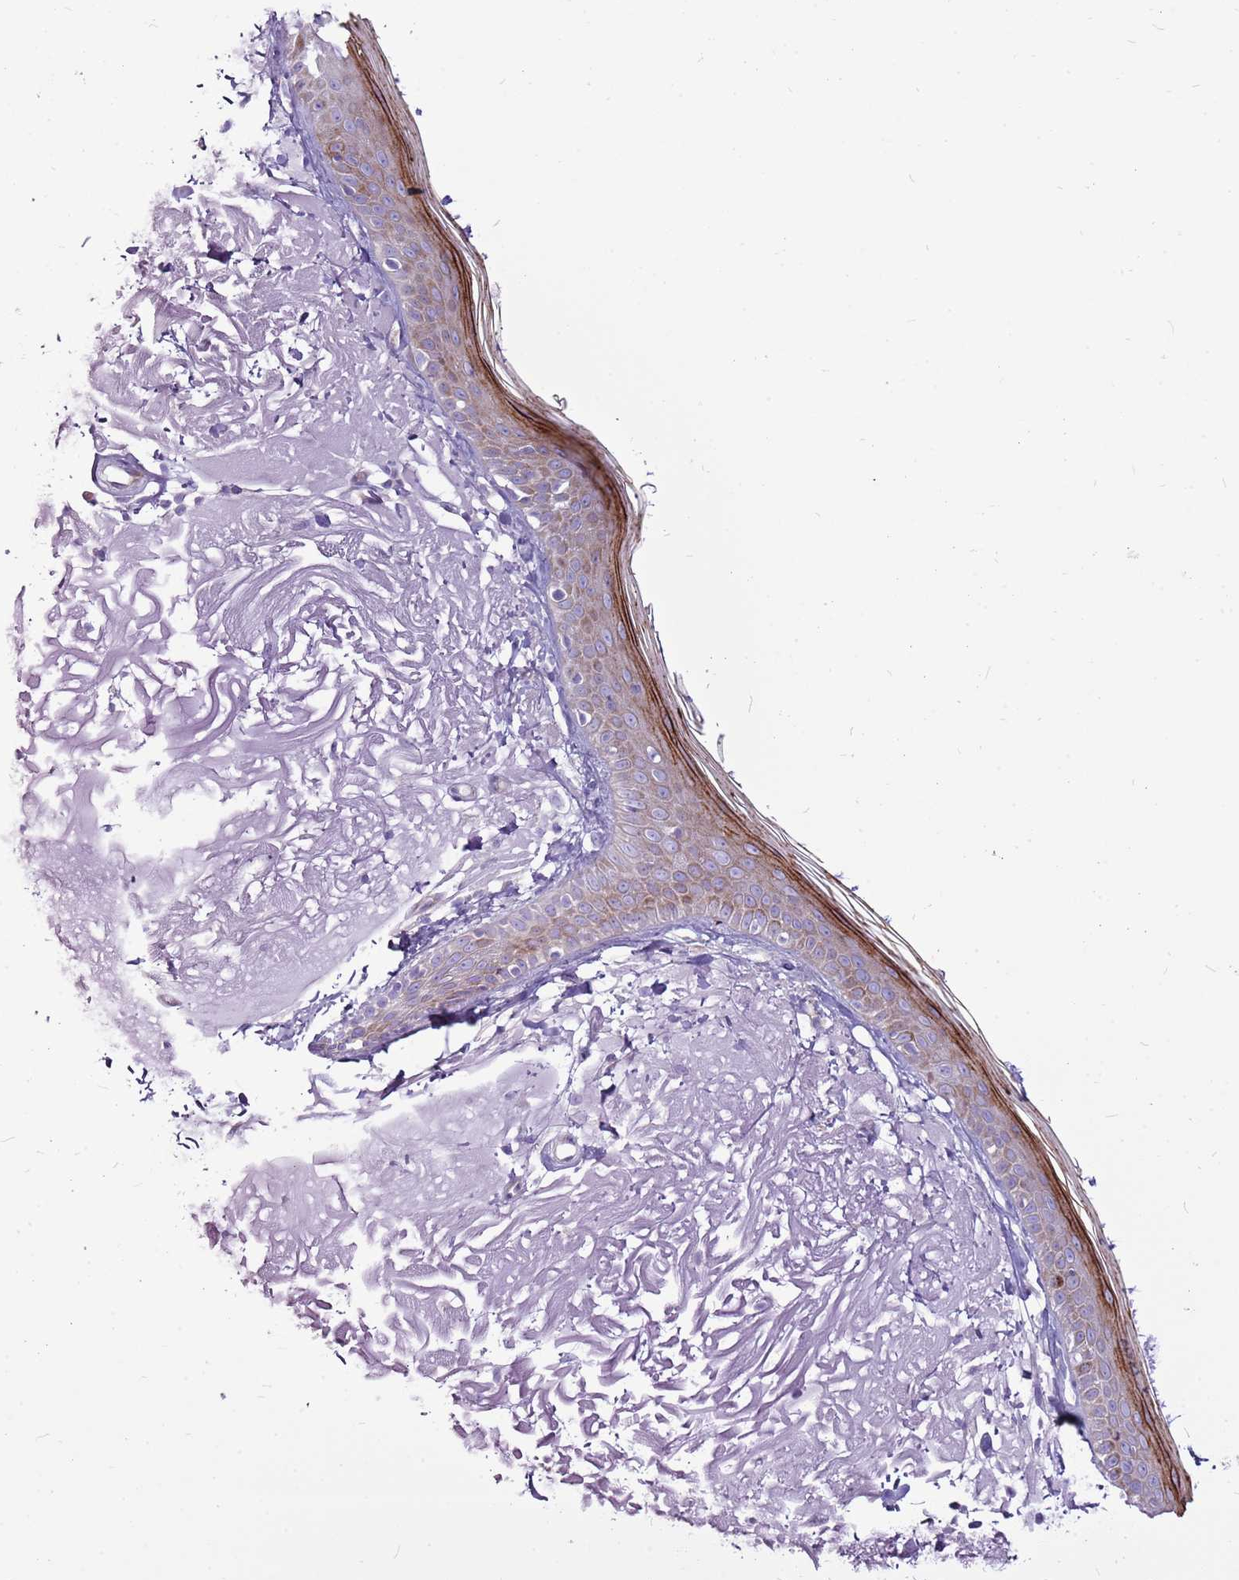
{"staining": {"intensity": "negative", "quantity": "none", "location": "none"}, "tissue": "skin", "cell_type": "Fibroblasts", "image_type": "normal", "snomed": [{"axis": "morphology", "description": "Normal tissue, NOS"}, {"axis": "topography", "description": "Skin"}, {"axis": "topography", "description": "Skeletal muscle"}], "caption": "Immunohistochemical staining of unremarkable human skin demonstrates no significant staining in fibroblasts. (Brightfield microscopy of DAB IHC at high magnification).", "gene": "CHAC2", "patient": {"sex": "male", "age": 83}}